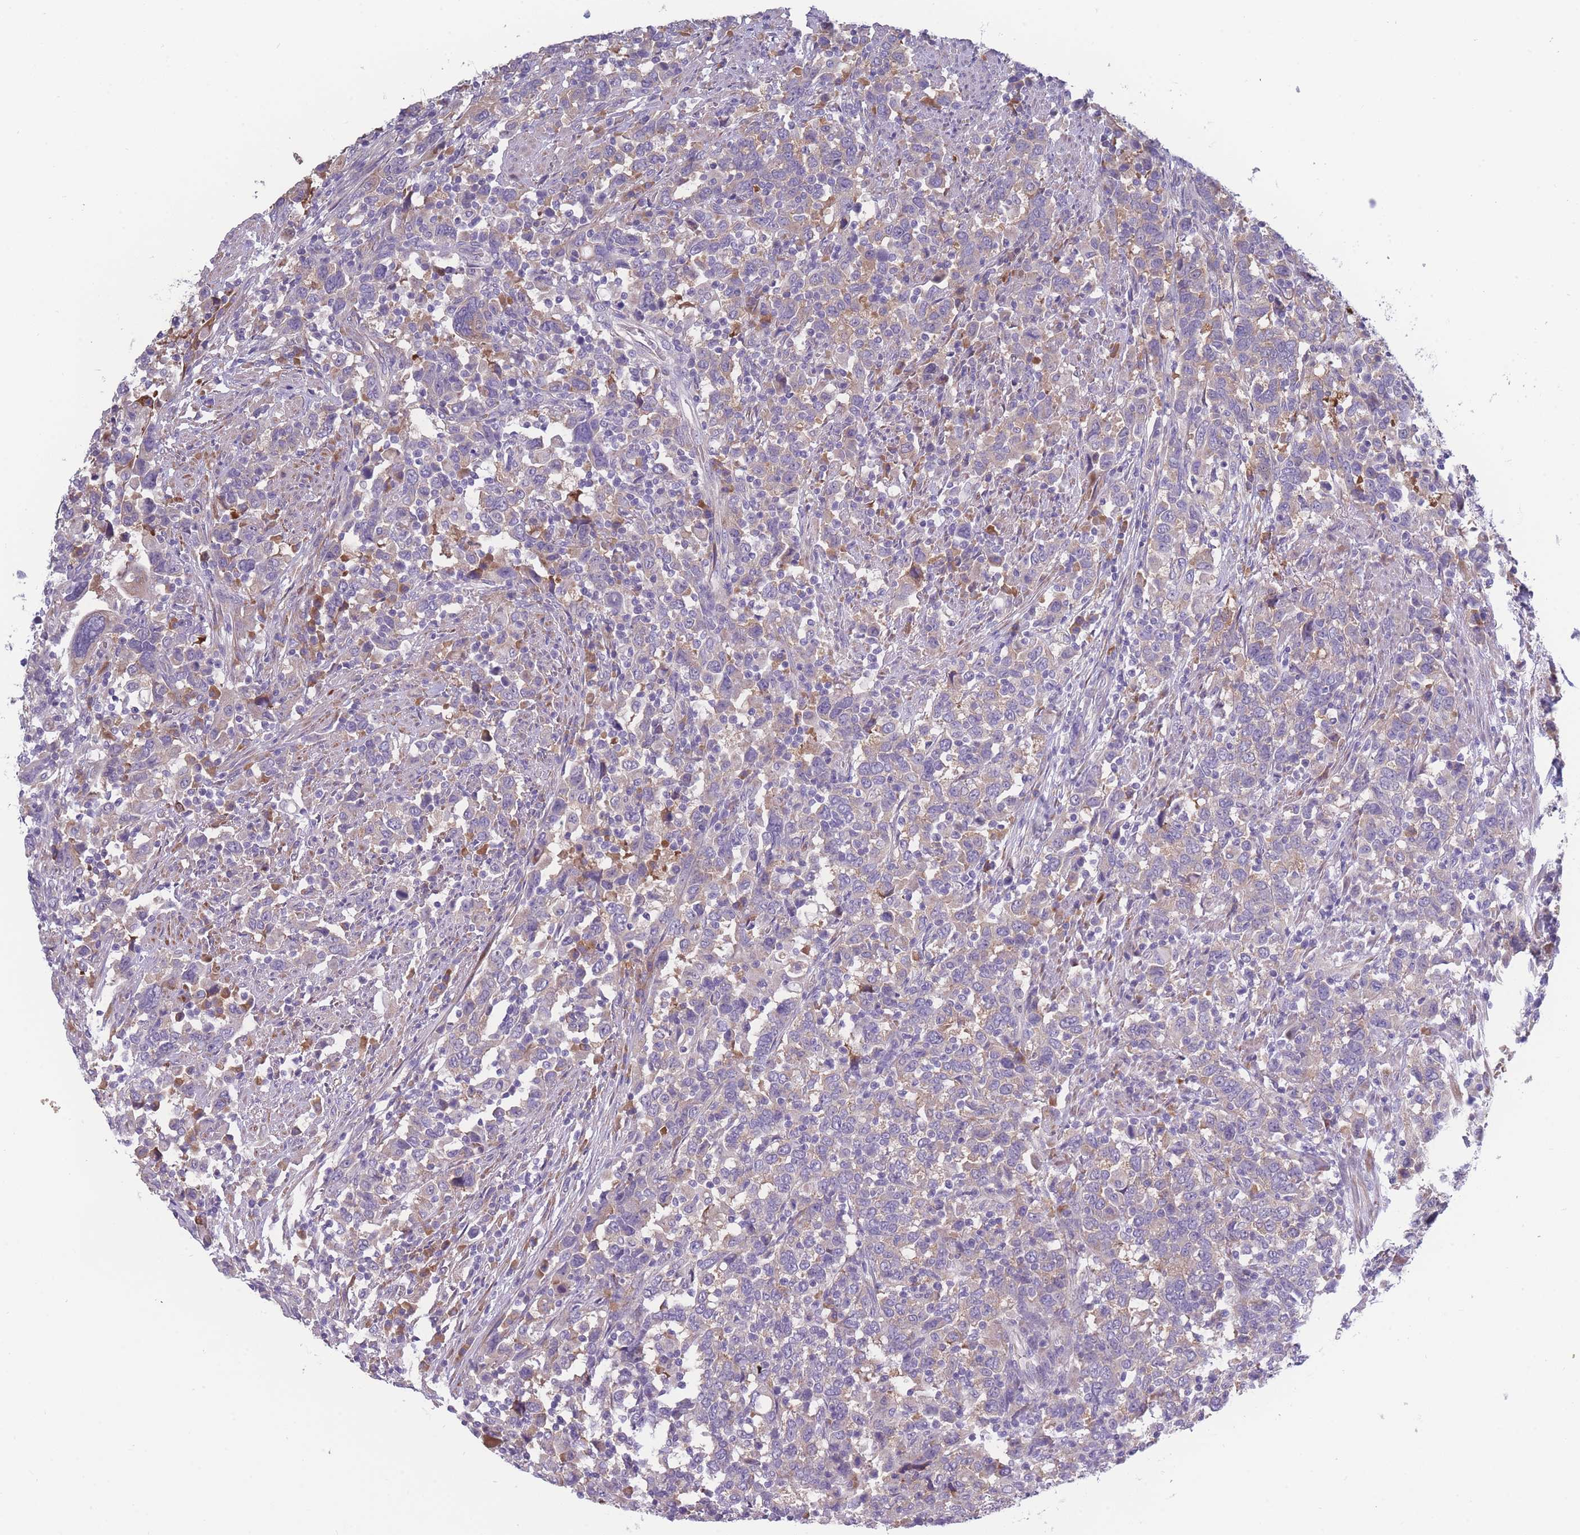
{"staining": {"intensity": "weak", "quantity": "25%-75%", "location": "cytoplasmic/membranous"}, "tissue": "urothelial cancer", "cell_type": "Tumor cells", "image_type": "cancer", "snomed": [{"axis": "morphology", "description": "Urothelial carcinoma, High grade"}, {"axis": "topography", "description": "Urinary bladder"}], "caption": "The immunohistochemical stain highlights weak cytoplasmic/membranous expression in tumor cells of urothelial cancer tissue. The staining is performed using DAB brown chromogen to label protein expression. The nuclei are counter-stained blue using hematoxylin.", "gene": "NDUFAF6", "patient": {"sex": "male", "age": 61}}